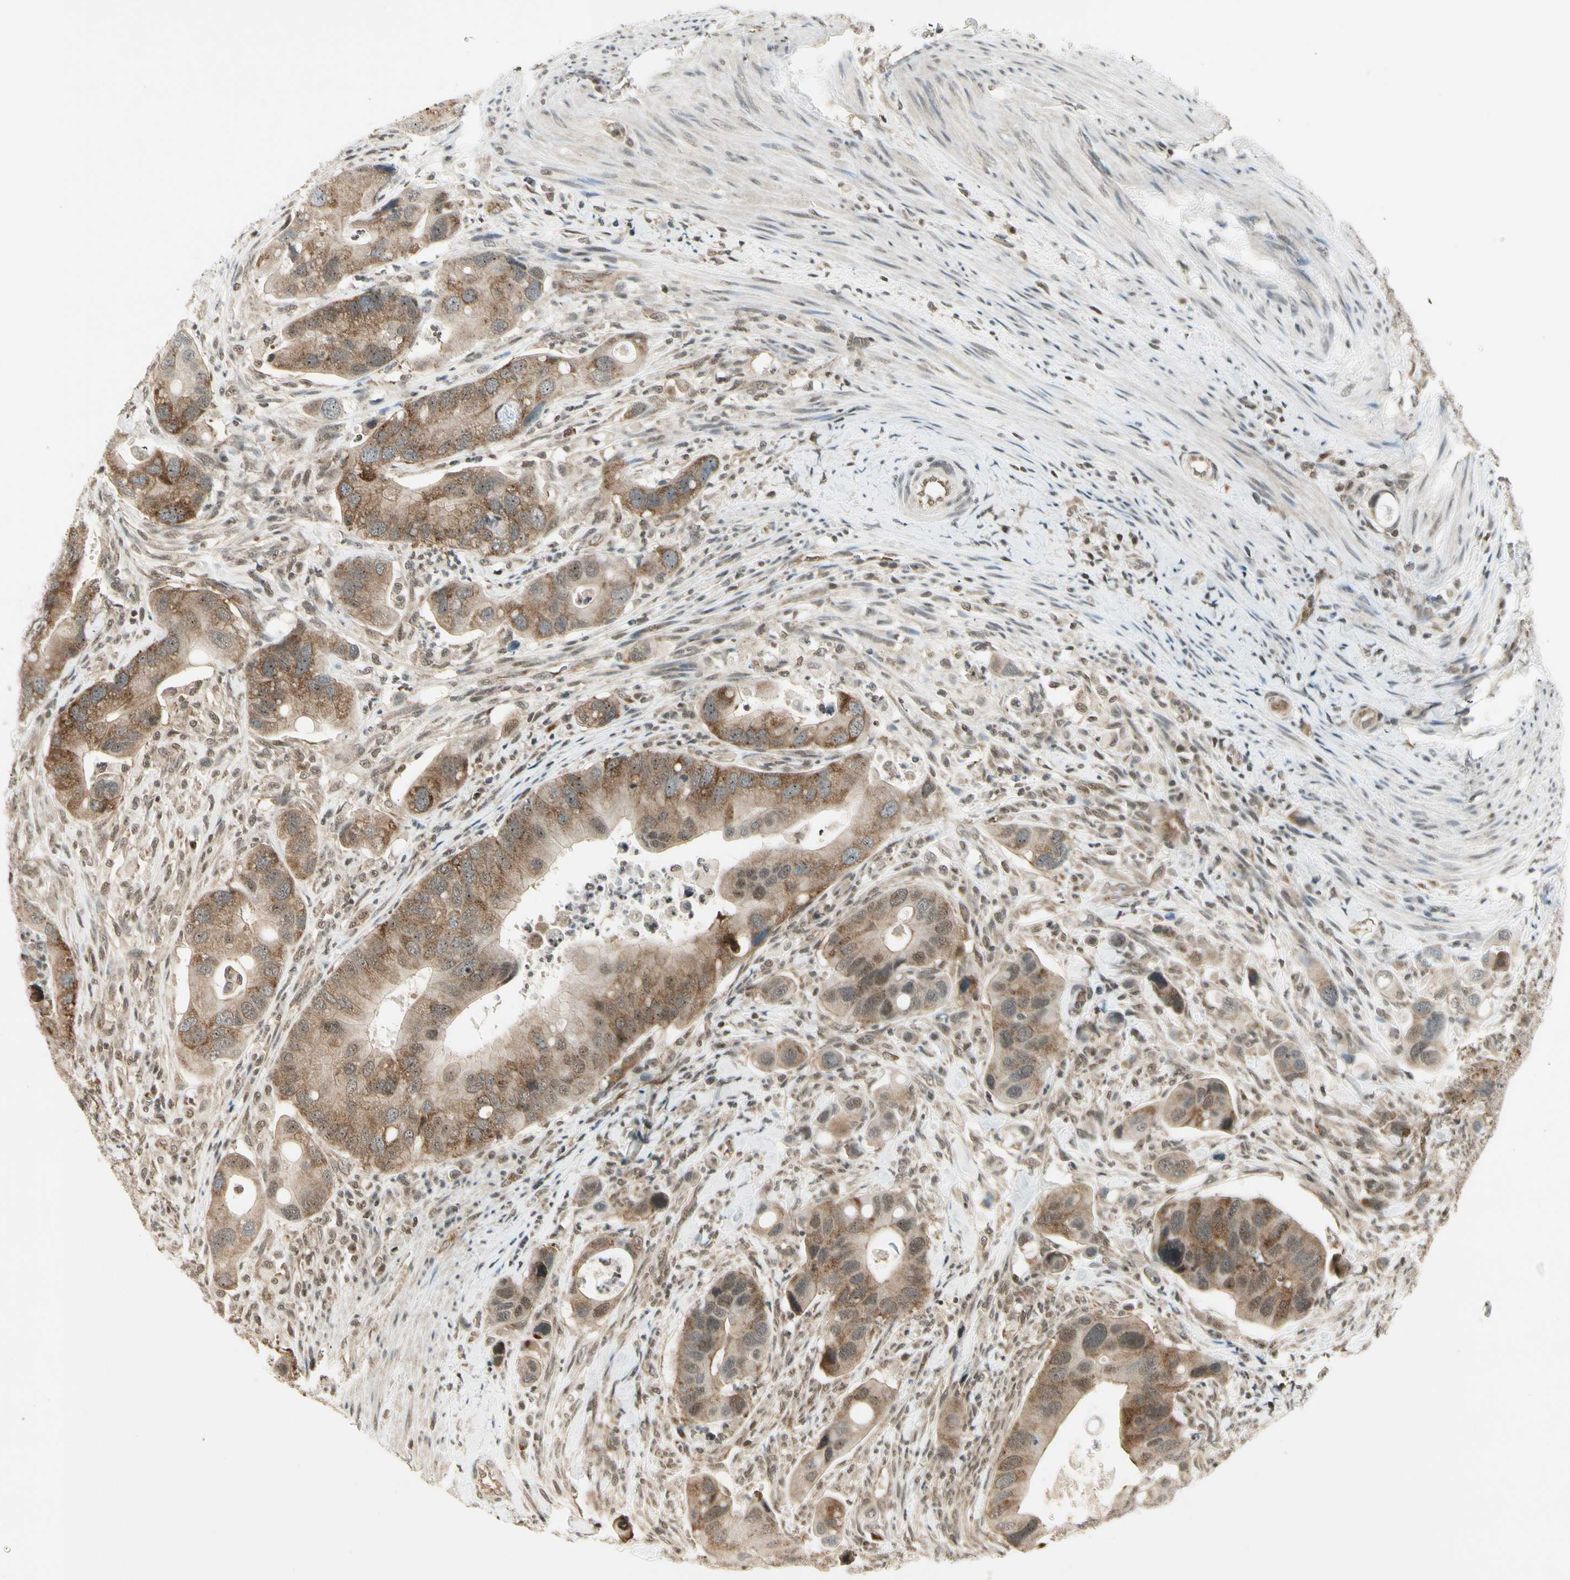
{"staining": {"intensity": "moderate", "quantity": "25%-75%", "location": "cytoplasmic/membranous"}, "tissue": "colorectal cancer", "cell_type": "Tumor cells", "image_type": "cancer", "snomed": [{"axis": "morphology", "description": "Adenocarcinoma, NOS"}, {"axis": "topography", "description": "Rectum"}], "caption": "Immunohistochemistry micrograph of human colorectal adenocarcinoma stained for a protein (brown), which displays medium levels of moderate cytoplasmic/membranous positivity in approximately 25%-75% of tumor cells.", "gene": "SMN2", "patient": {"sex": "female", "age": 57}}